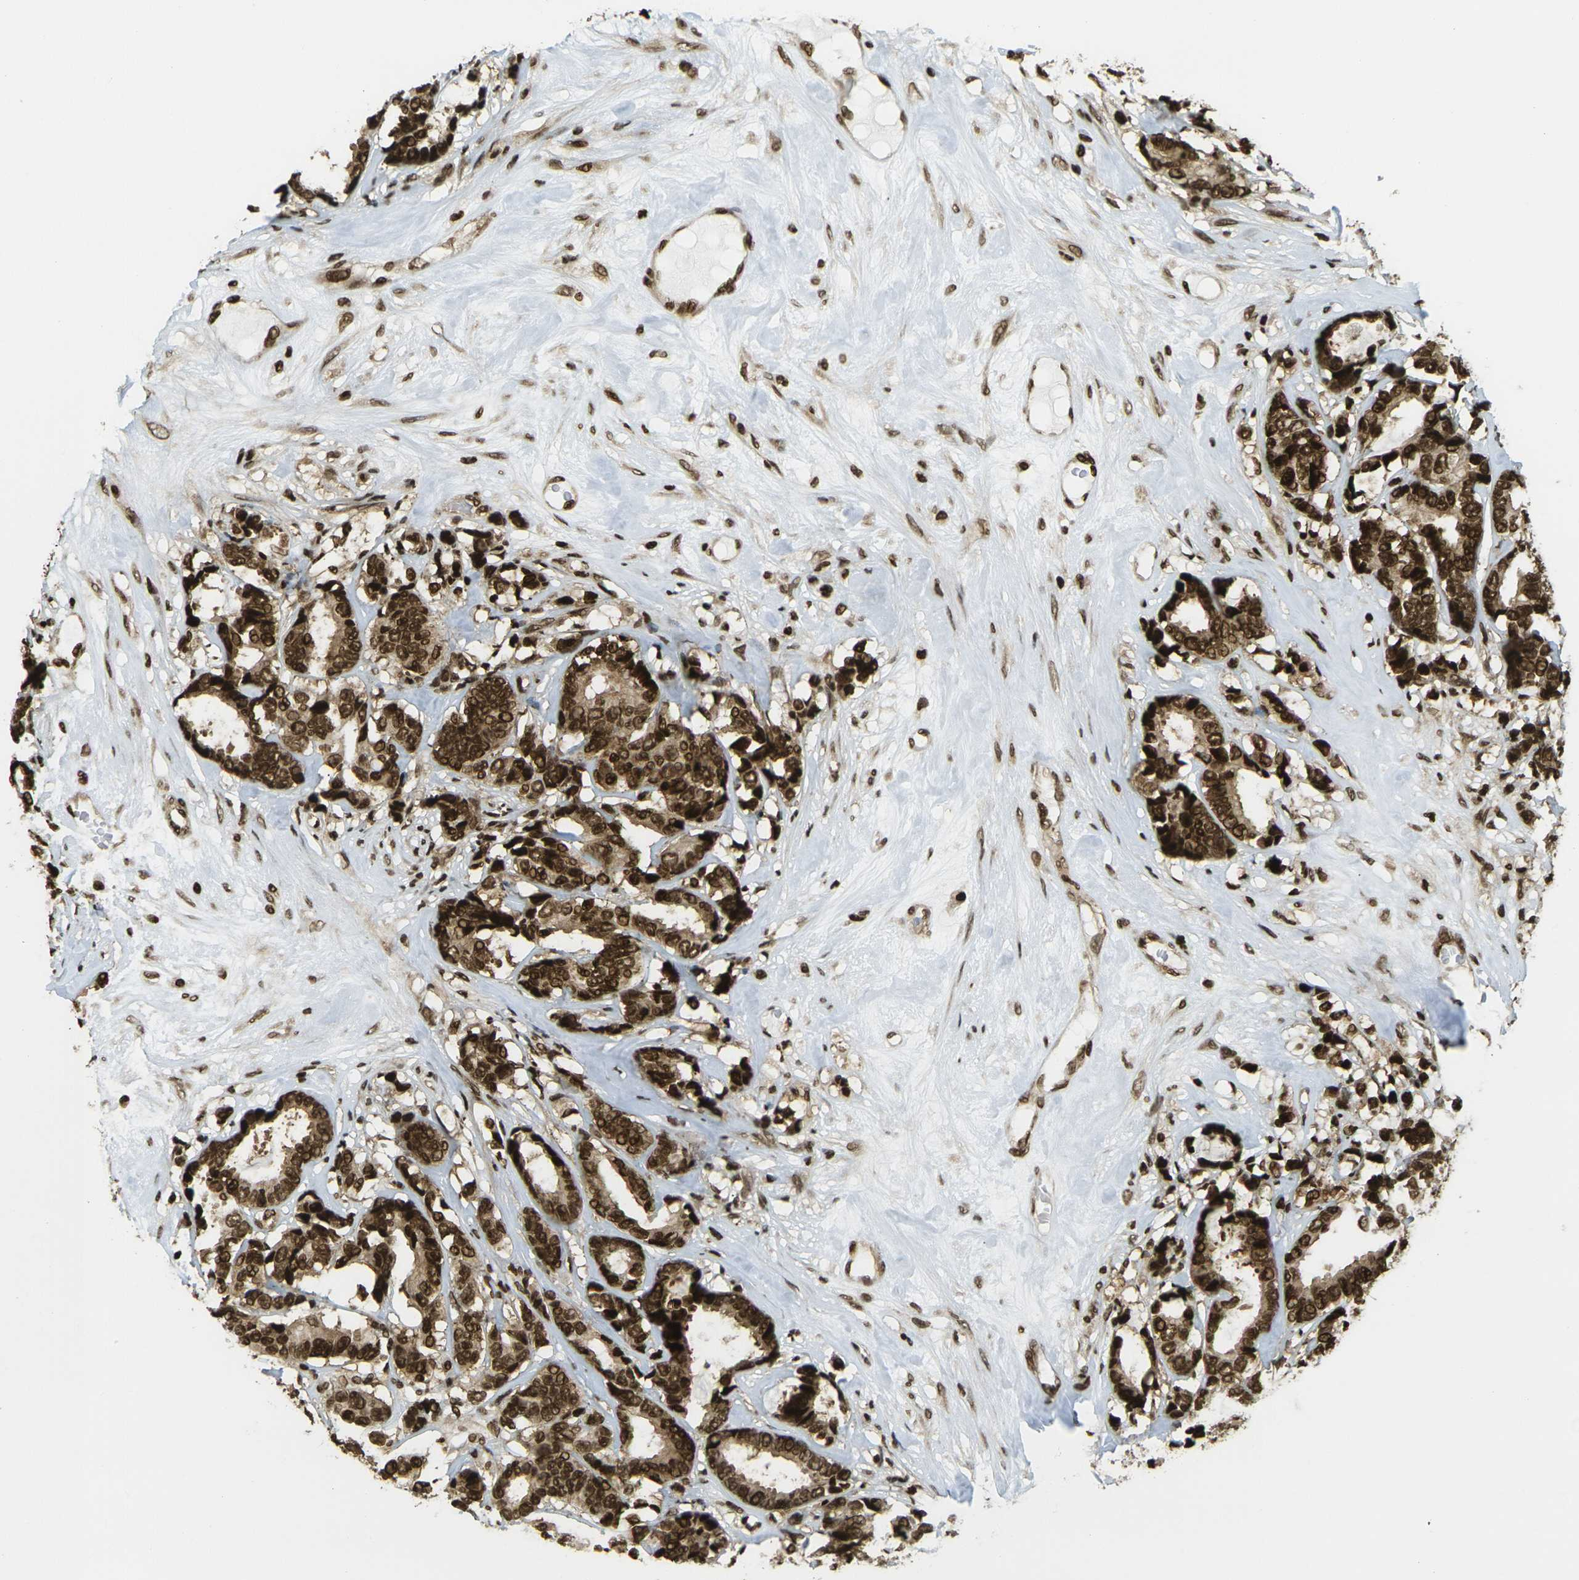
{"staining": {"intensity": "strong", "quantity": ">75%", "location": "cytoplasmic/membranous,nuclear"}, "tissue": "breast cancer", "cell_type": "Tumor cells", "image_type": "cancer", "snomed": [{"axis": "morphology", "description": "Duct carcinoma"}, {"axis": "topography", "description": "Breast"}], "caption": "The immunohistochemical stain shows strong cytoplasmic/membranous and nuclear staining in tumor cells of infiltrating ductal carcinoma (breast) tissue.", "gene": "RUVBL2", "patient": {"sex": "female", "age": 87}}